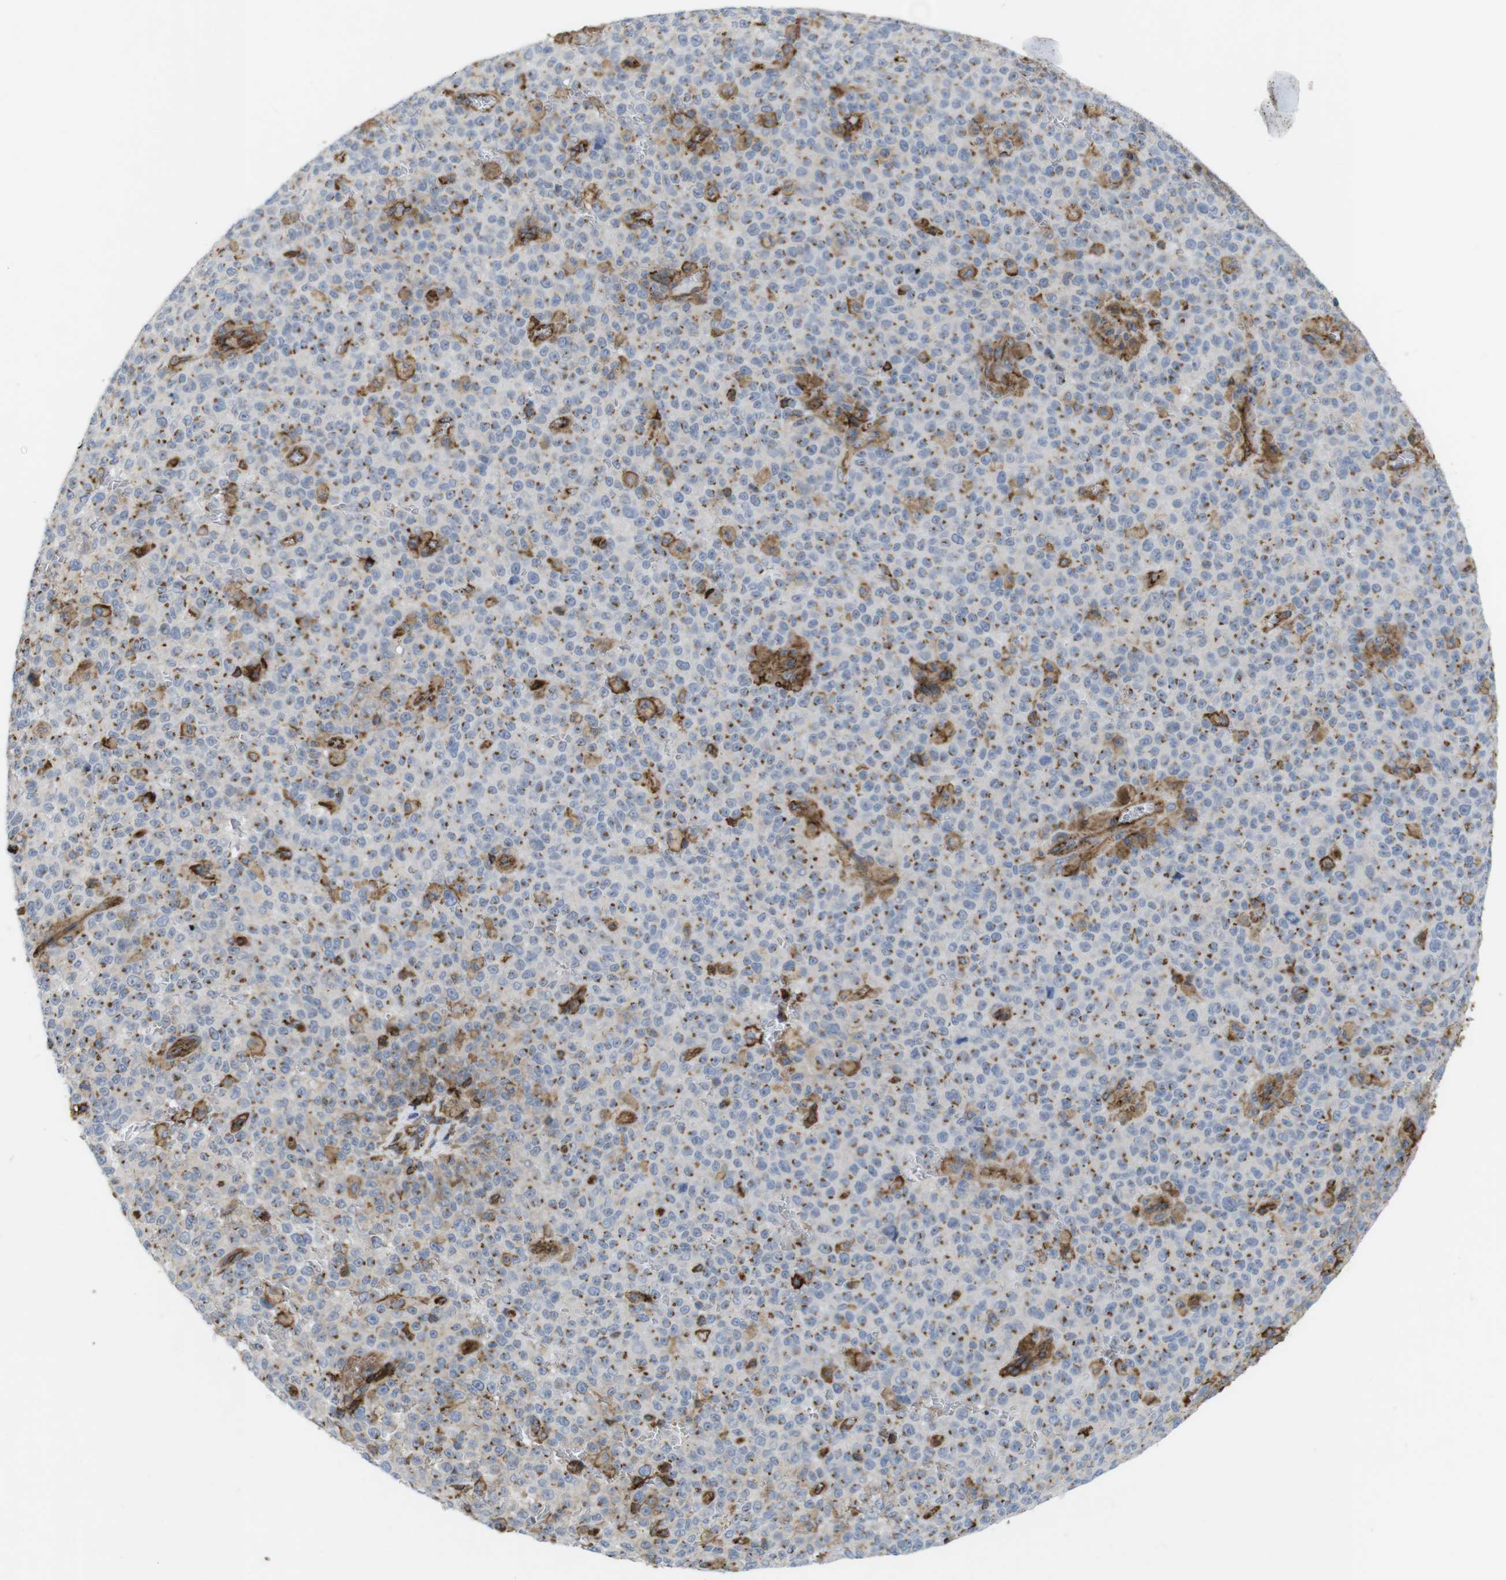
{"staining": {"intensity": "strong", "quantity": "25%-75%", "location": "cytoplasmic/membranous"}, "tissue": "melanoma", "cell_type": "Tumor cells", "image_type": "cancer", "snomed": [{"axis": "morphology", "description": "Malignant melanoma, NOS"}, {"axis": "topography", "description": "Skin"}], "caption": "IHC histopathology image of neoplastic tissue: melanoma stained using immunohistochemistry shows high levels of strong protein expression localized specifically in the cytoplasmic/membranous of tumor cells, appearing as a cytoplasmic/membranous brown color.", "gene": "CCR6", "patient": {"sex": "female", "age": 82}}